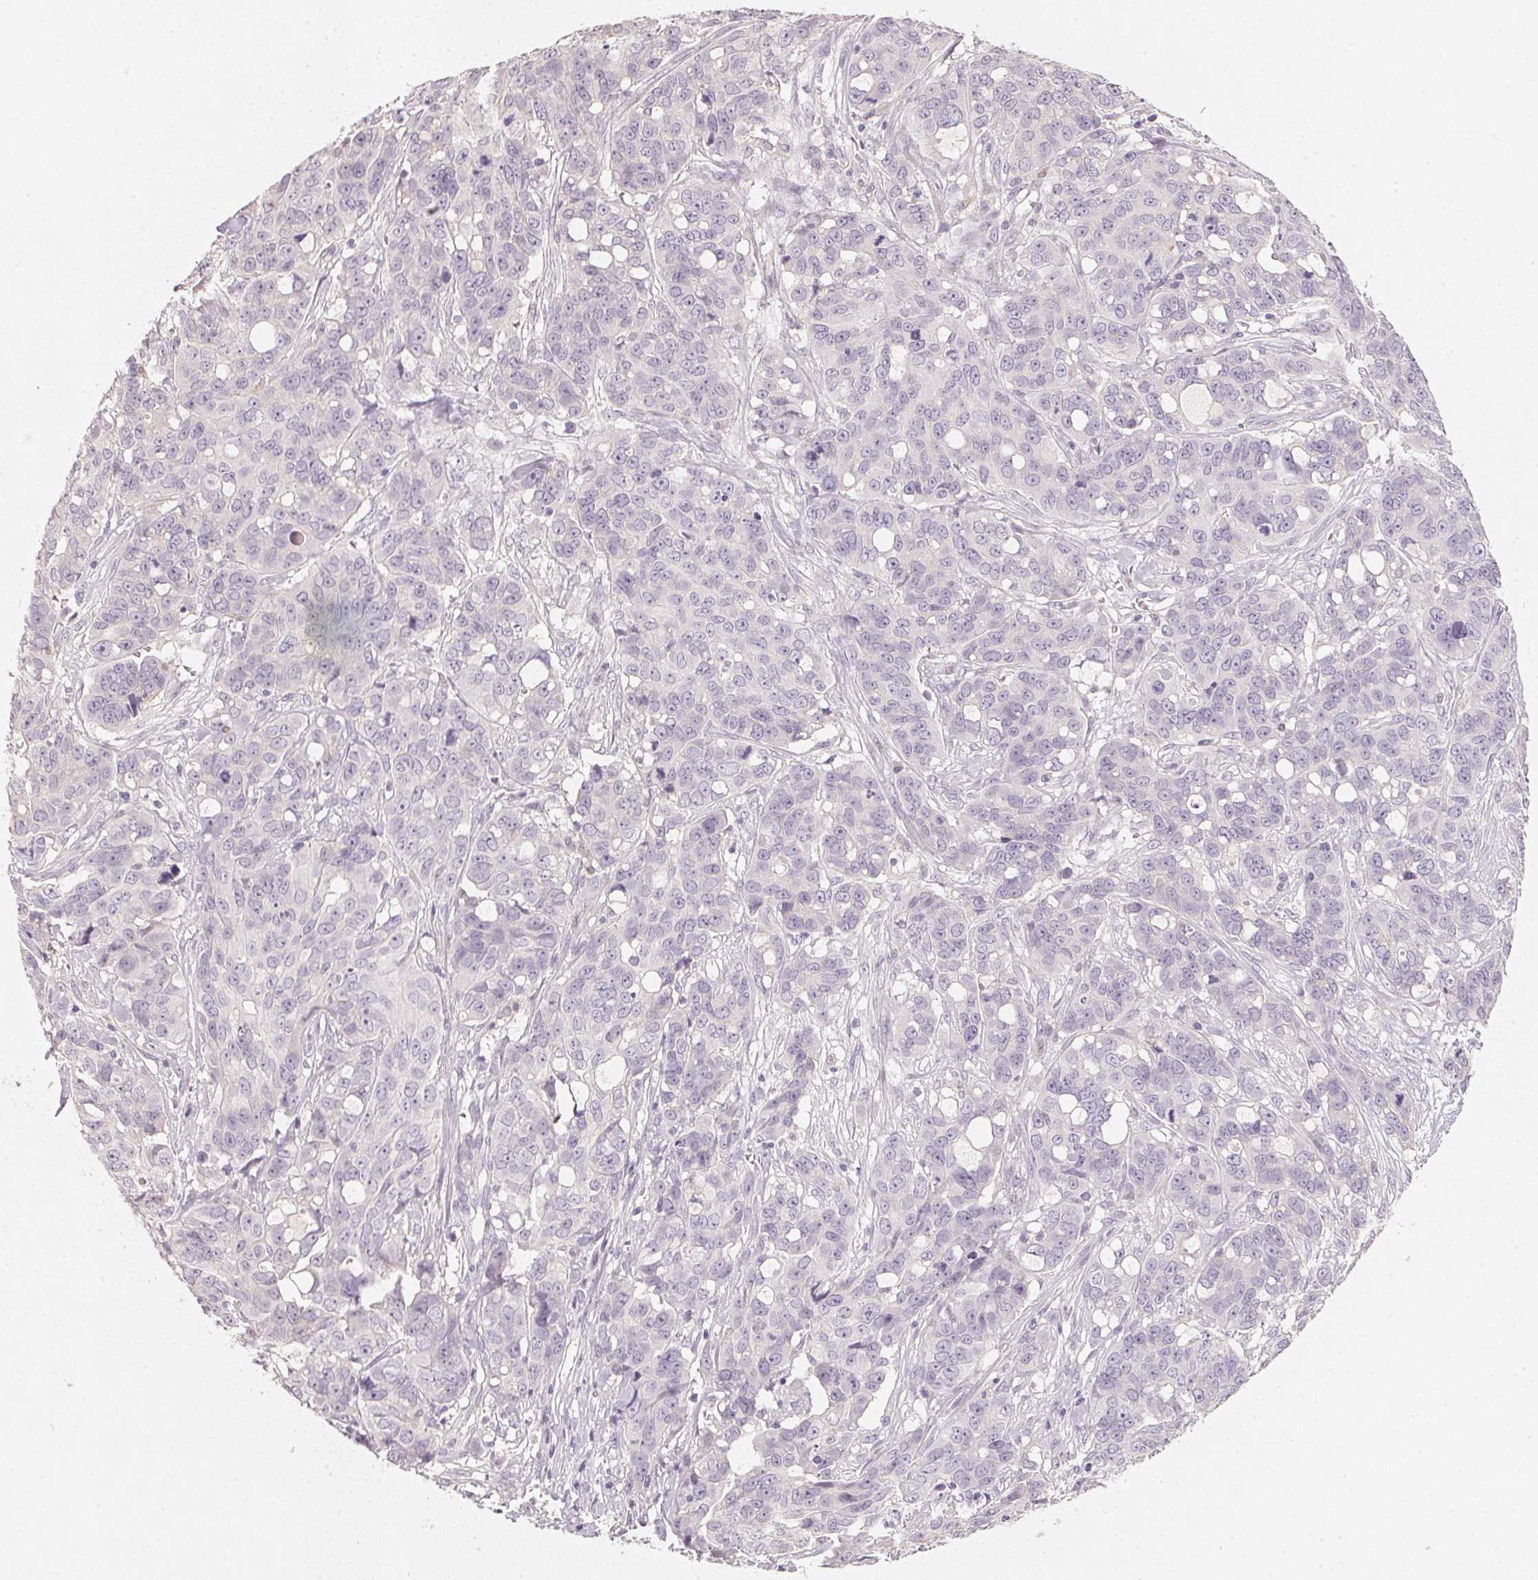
{"staining": {"intensity": "negative", "quantity": "none", "location": "none"}, "tissue": "ovarian cancer", "cell_type": "Tumor cells", "image_type": "cancer", "snomed": [{"axis": "morphology", "description": "Carcinoma, endometroid"}, {"axis": "topography", "description": "Ovary"}], "caption": "Tumor cells are negative for brown protein staining in ovarian endometroid carcinoma.", "gene": "TREH", "patient": {"sex": "female", "age": 78}}